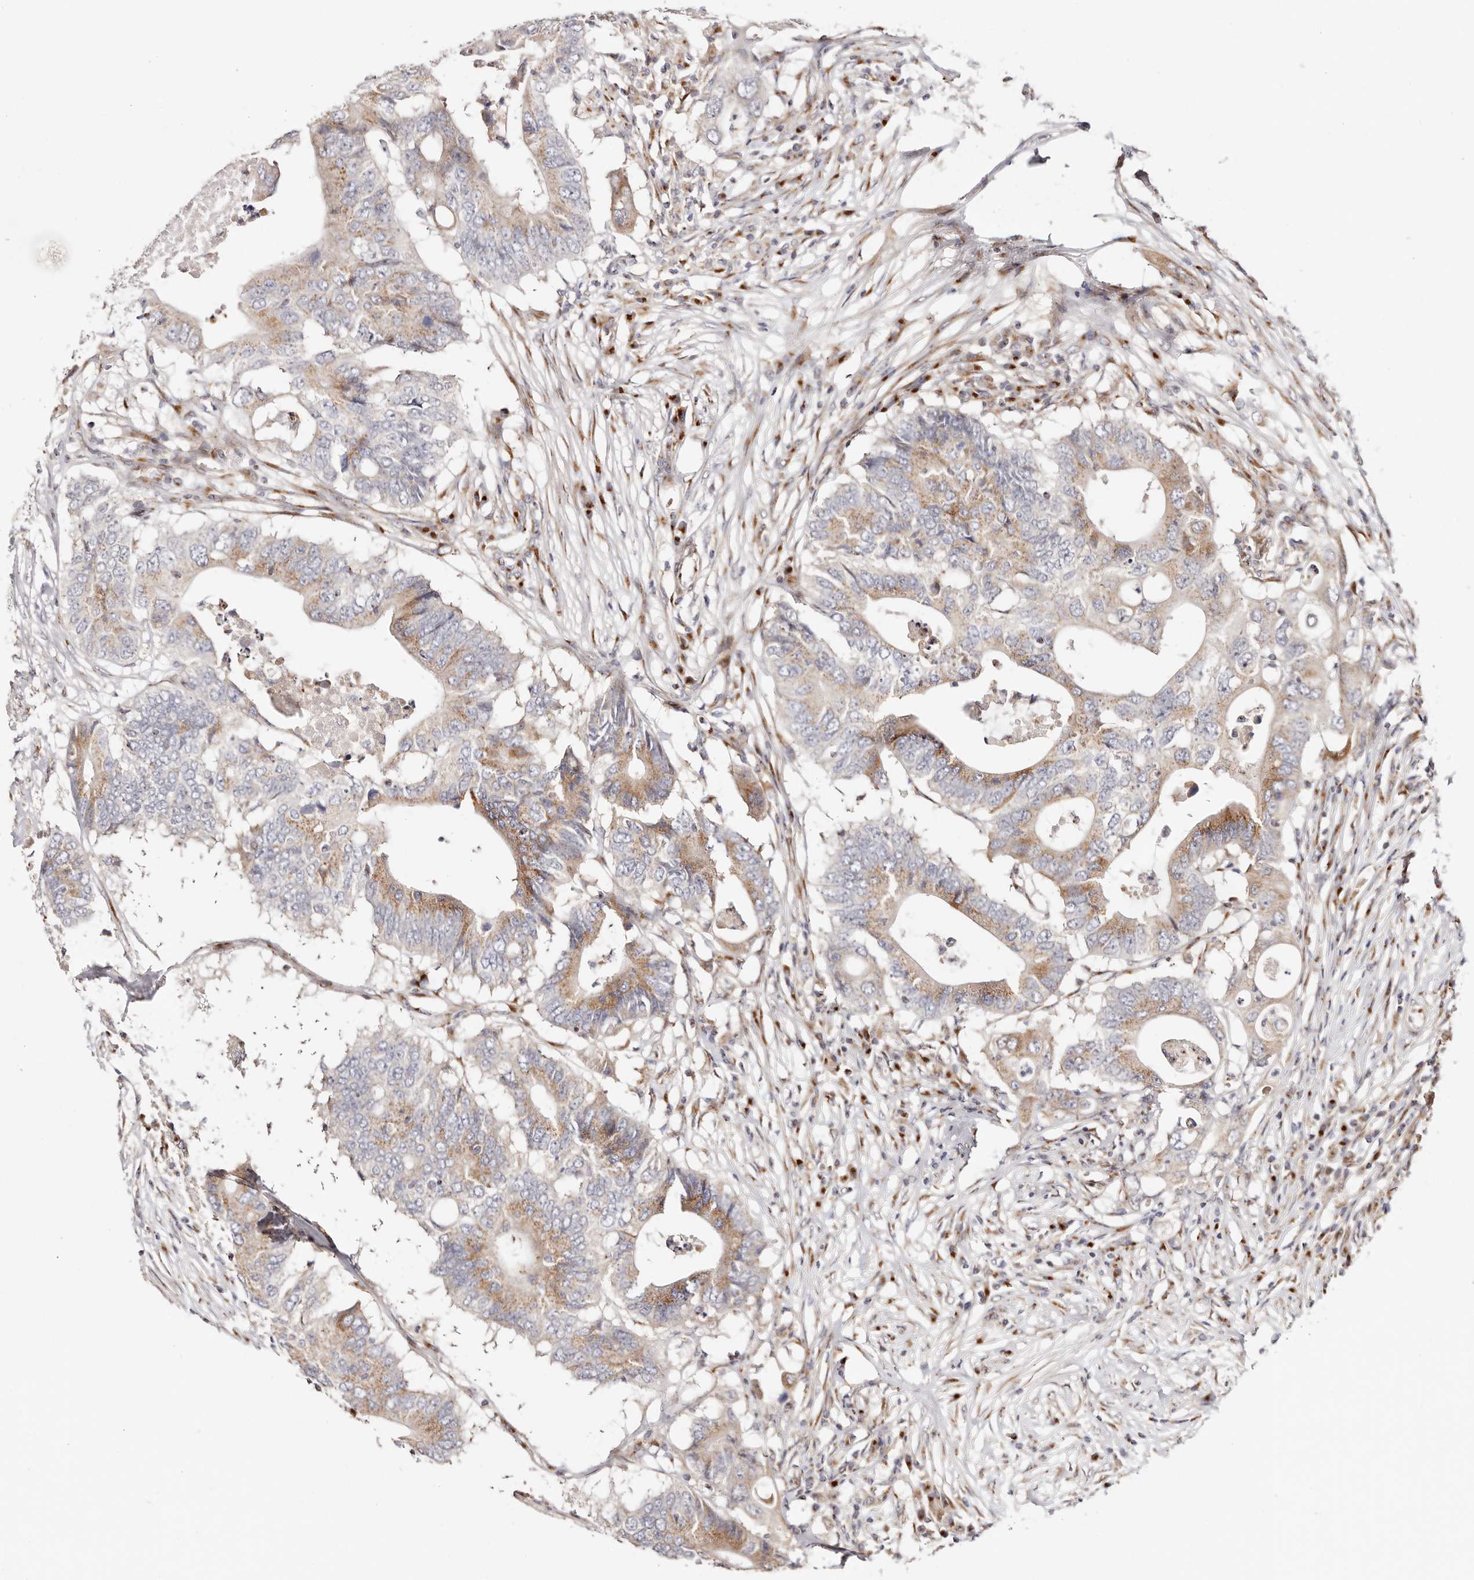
{"staining": {"intensity": "moderate", "quantity": "25%-75%", "location": "cytoplasmic/membranous"}, "tissue": "colorectal cancer", "cell_type": "Tumor cells", "image_type": "cancer", "snomed": [{"axis": "morphology", "description": "Adenocarcinoma, NOS"}, {"axis": "topography", "description": "Colon"}], "caption": "Immunohistochemistry of colorectal cancer shows medium levels of moderate cytoplasmic/membranous staining in about 25%-75% of tumor cells.", "gene": "MAPK6", "patient": {"sex": "male", "age": 71}}